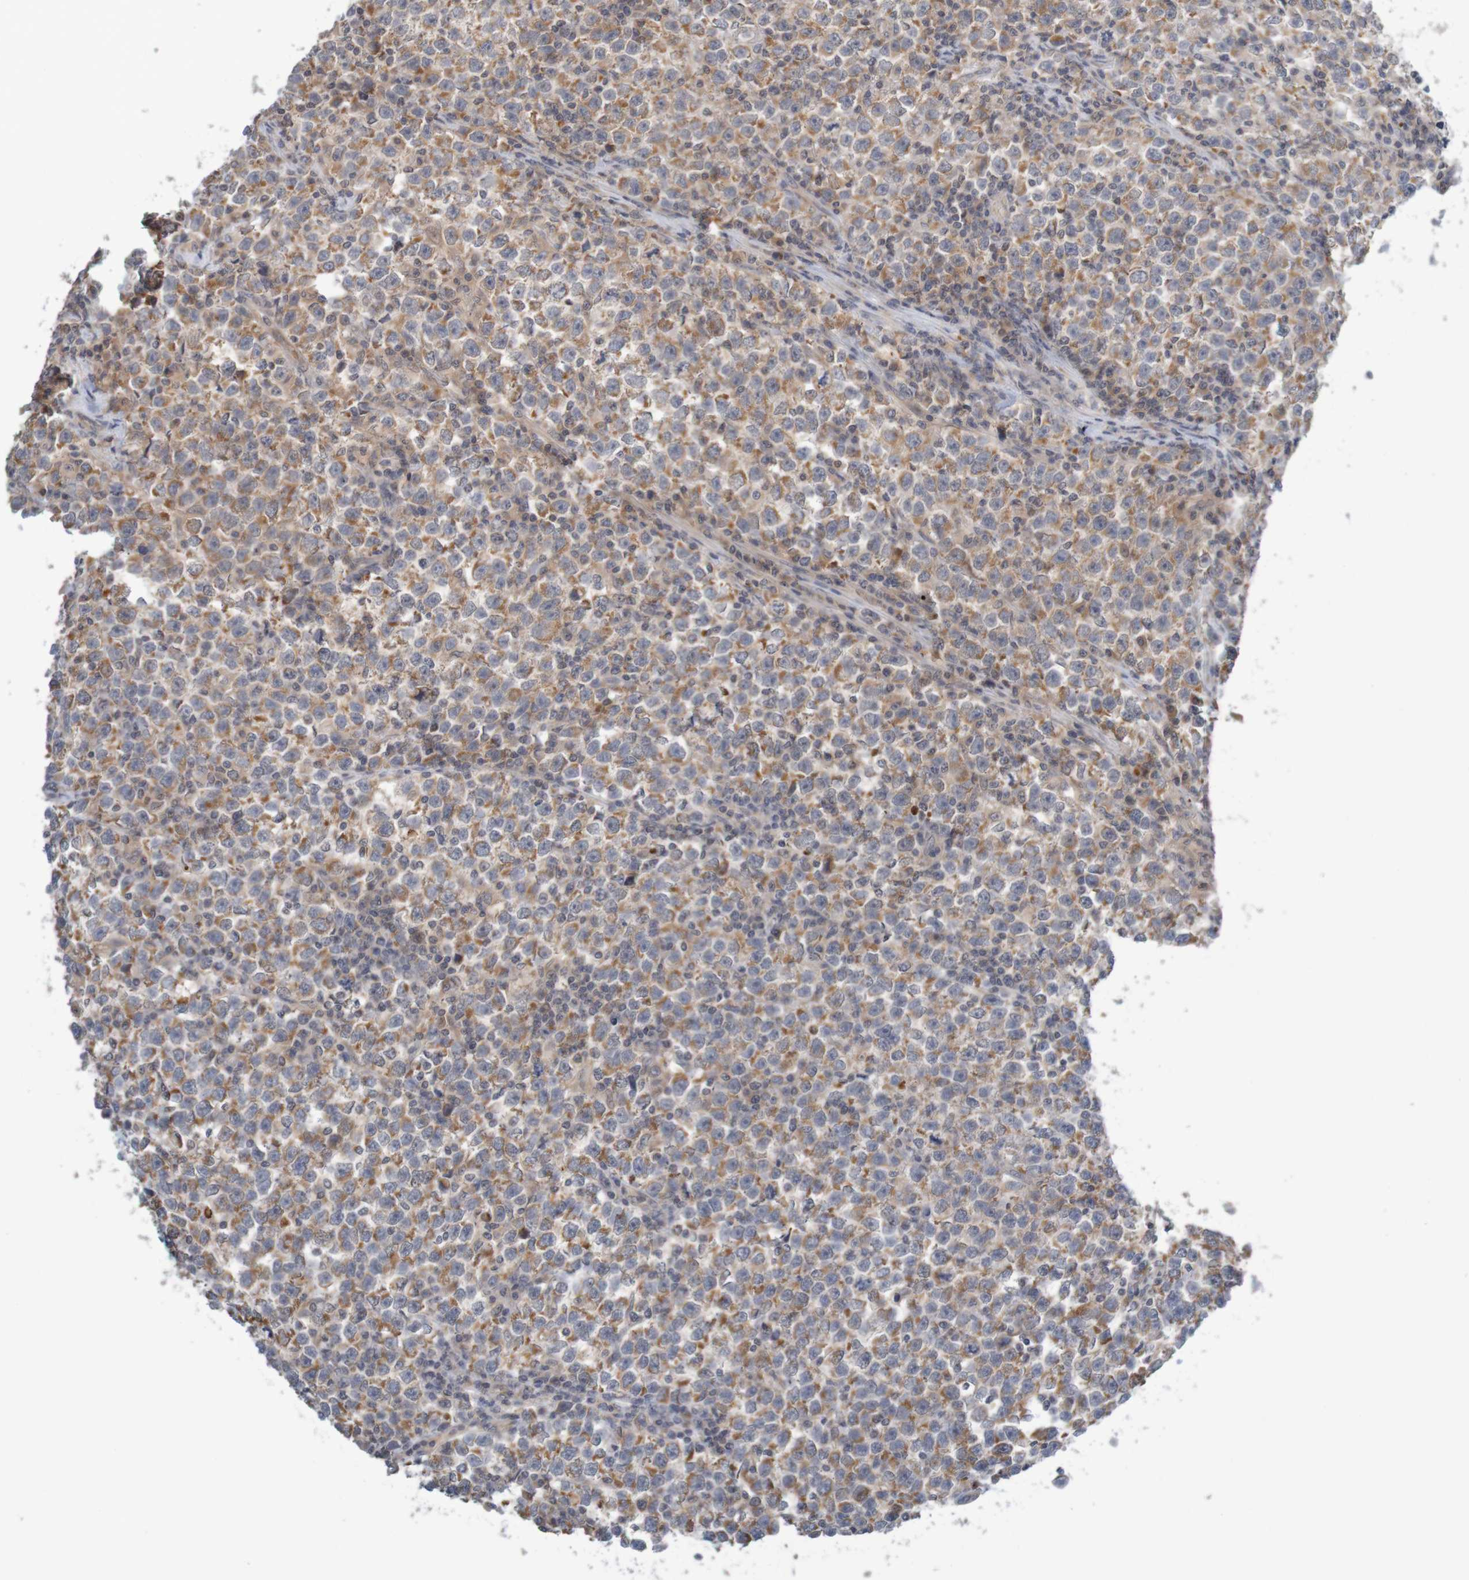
{"staining": {"intensity": "moderate", "quantity": ">75%", "location": "cytoplasmic/membranous"}, "tissue": "testis cancer", "cell_type": "Tumor cells", "image_type": "cancer", "snomed": [{"axis": "morphology", "description": "Seminoma, NOS"}, {"axis": "topography", "description": "Testis"}], "caption": "Immunohistochemical staining of human testis cancer shows medium levels of moderate cytoplasmic/membranous protein expression in about >75% of tumor cells.", "gene": "ANKK1", "patient": {"sex": "male", "age": 43}}